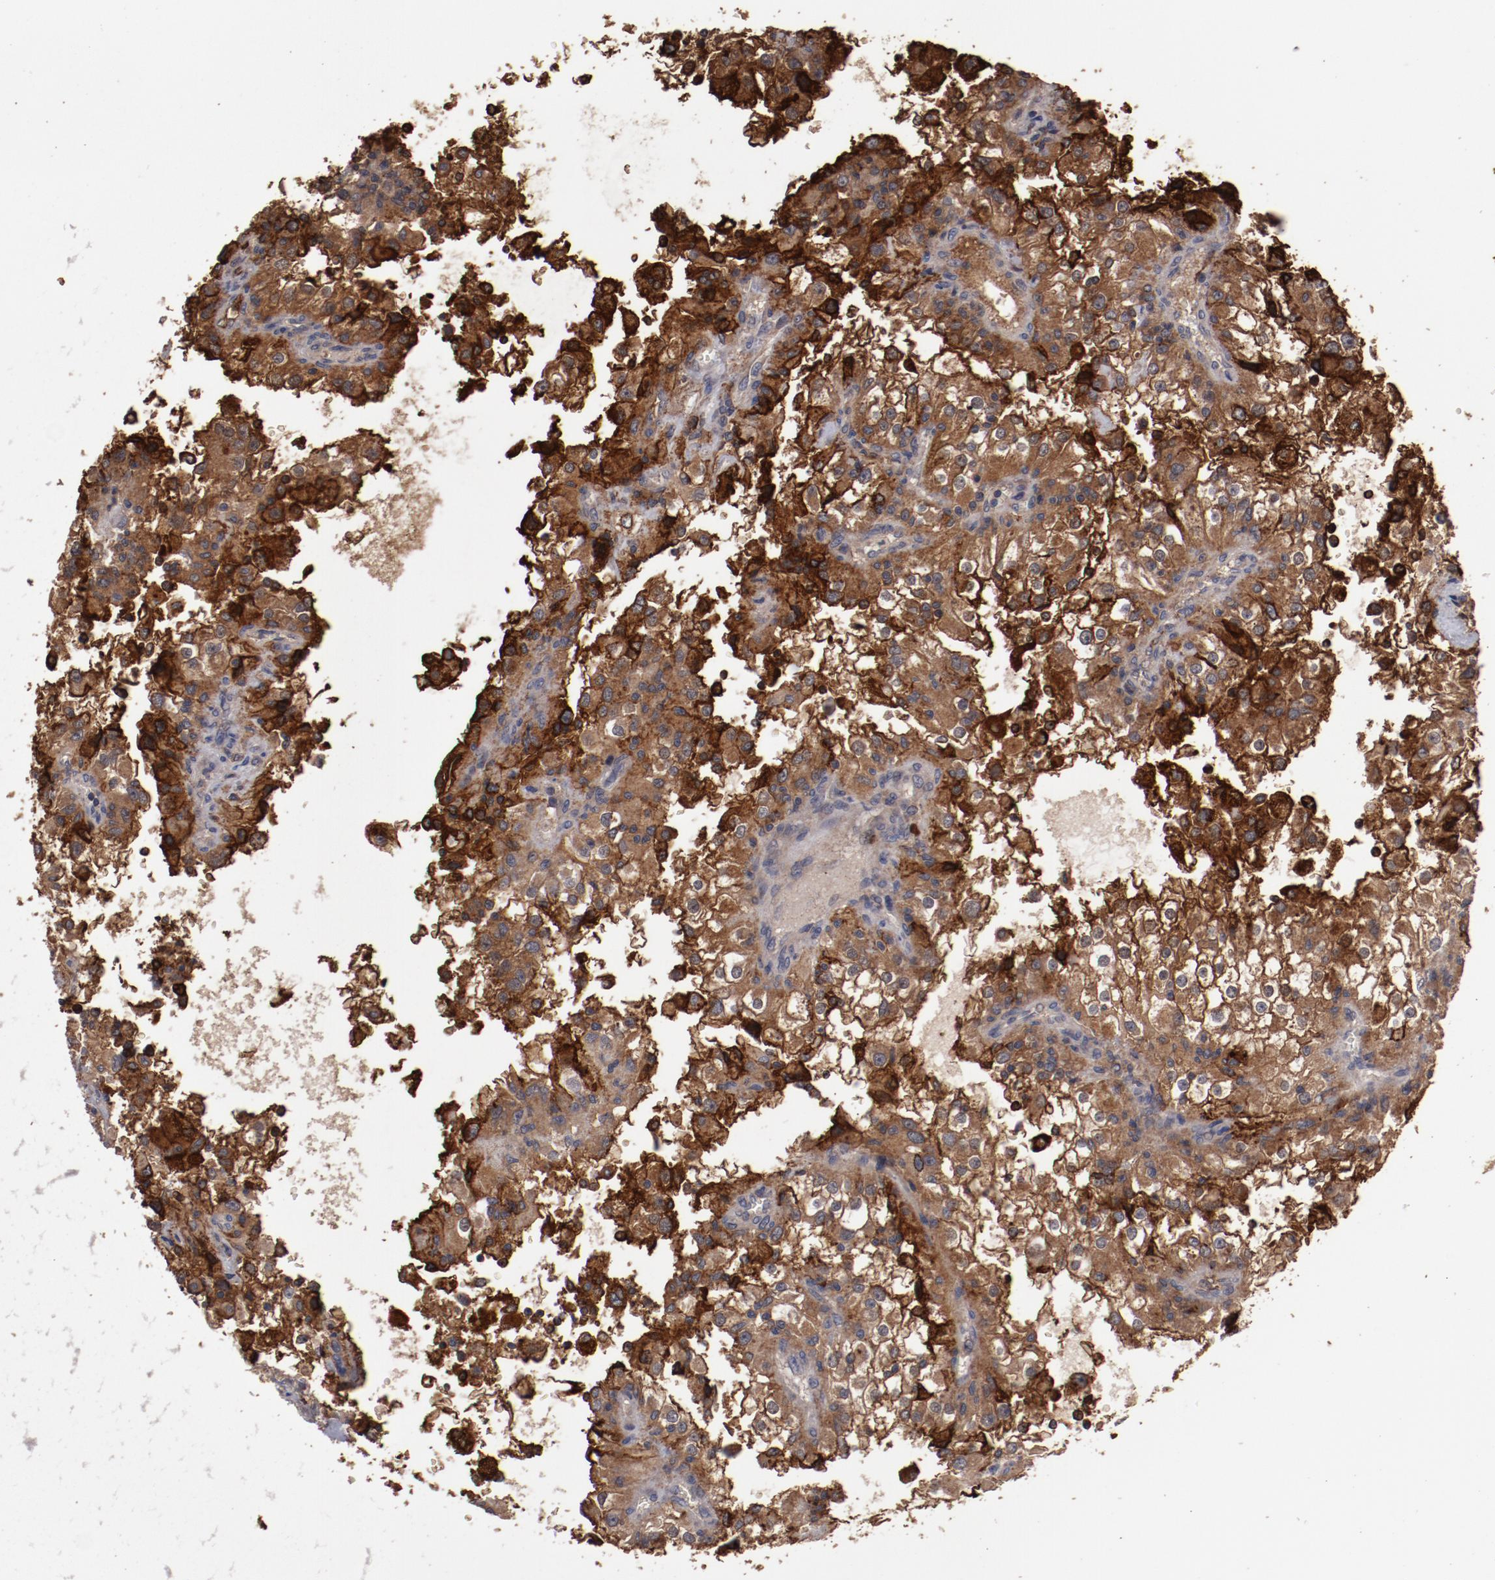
{"staining": {"intensity": "strong", "quantity": ">75%", "location": "cytoplasmic/membranous"}, "tissue": "renal cancer", "cell_type": "Tumor cells", "image_type": "cancer", "snomed": [{"axis": "morphology", "description": "Adenocarcinoma, NOS"}, {"axis": "topography", "description": "Kidney"}], "caption": "Human renal cancer (adenocarcinoma) stained with a brown dye demonstrates strong cytoplasmic/membranous positive expression in approximately >75% of tumor cells.", "gene": "LRRC75B", "patient": {"sex": "female", "age": 52}}